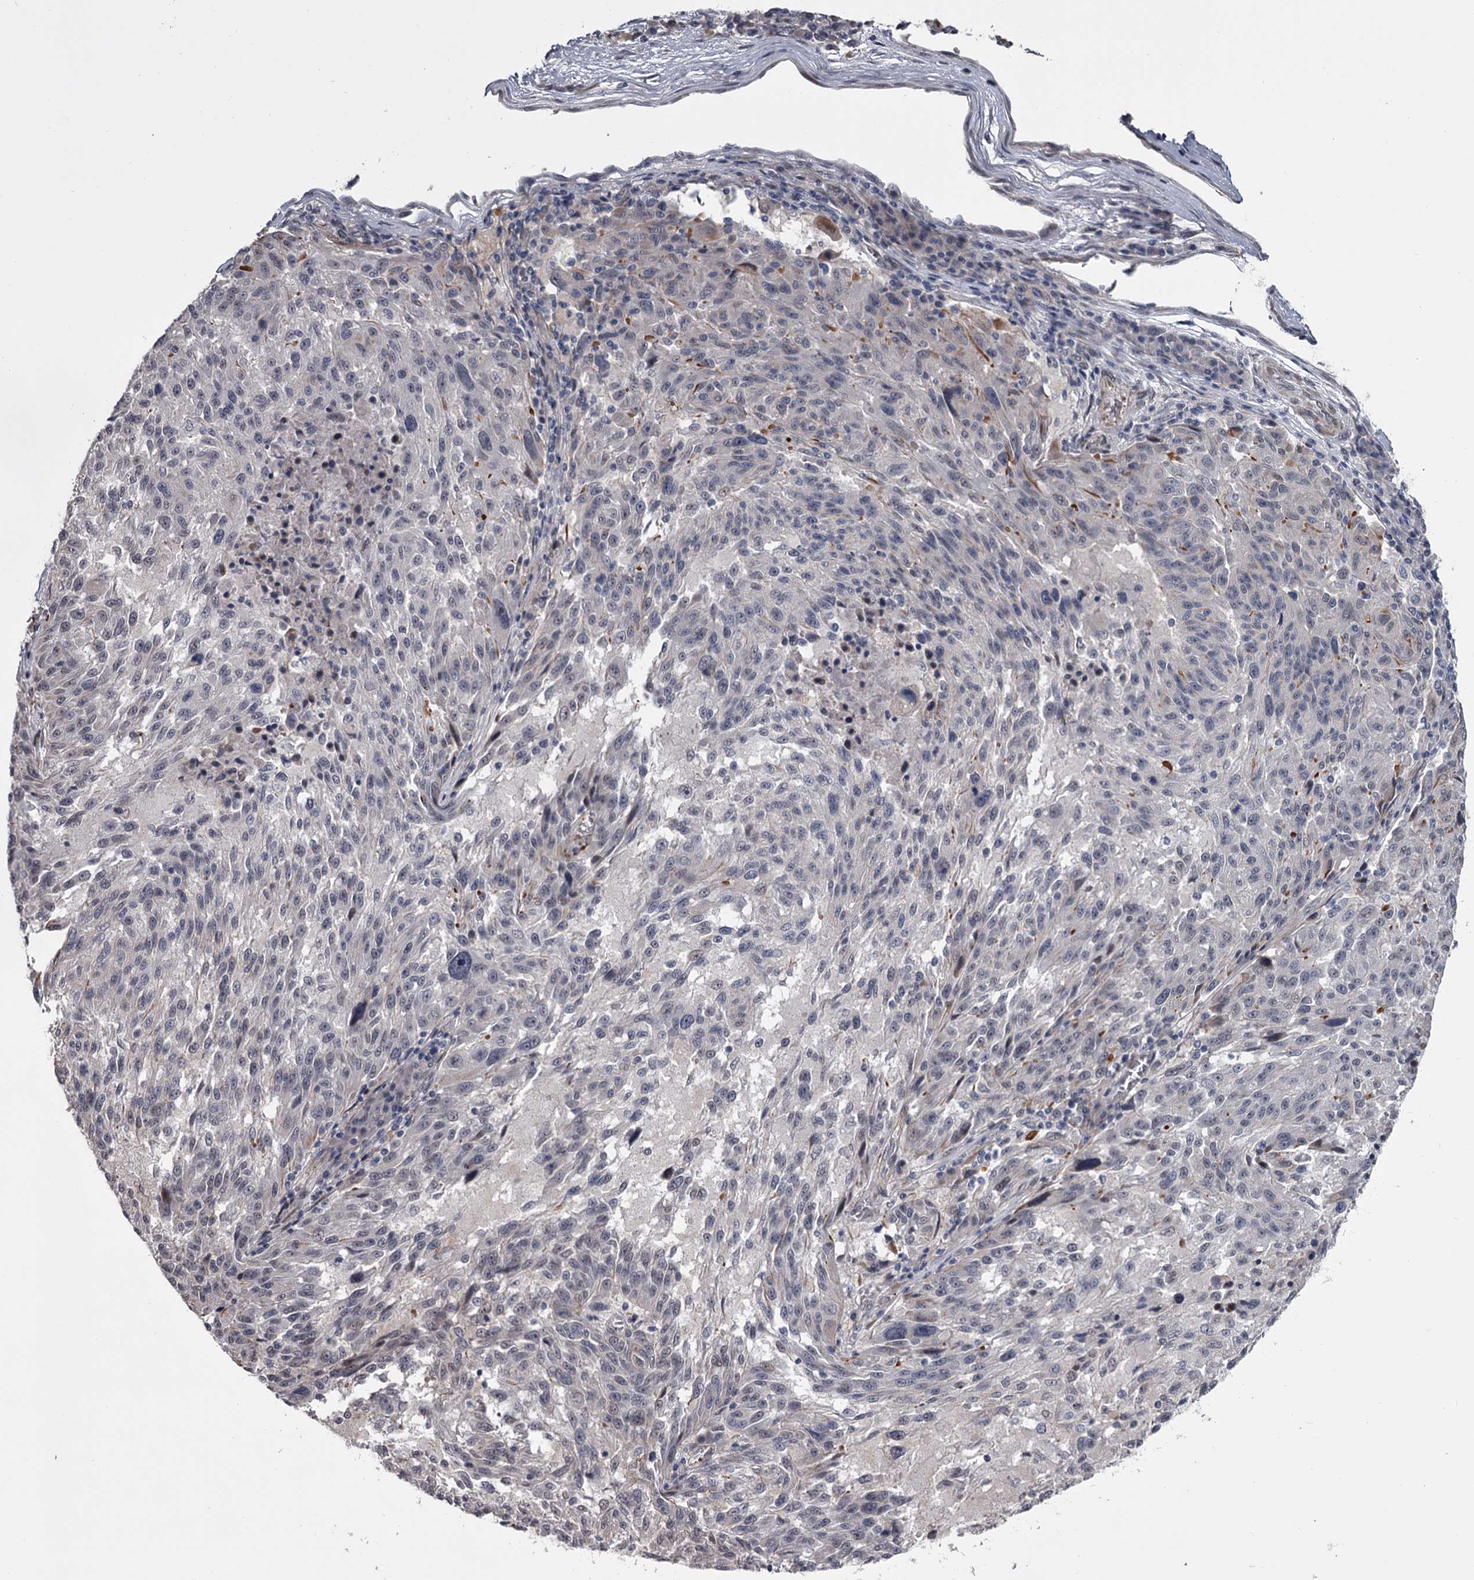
{"staining": {"intensity": "negative", "quantity": "none", "location": "none"}, "tissue": "melanoma", "cell_type": "Tumor cells", "image_type": "cancer", "snomed": [{"axis": "morphology", "description": "Malignant melanoma, NOS"}, {"axis": "topography", "description": "Skin"}], "caption": "The histopathology image displays no significant positivity in tumor cells of malignant melanoma.", "gene": "PRPF40B", "patient": {"sex": "male", "age": 53}}